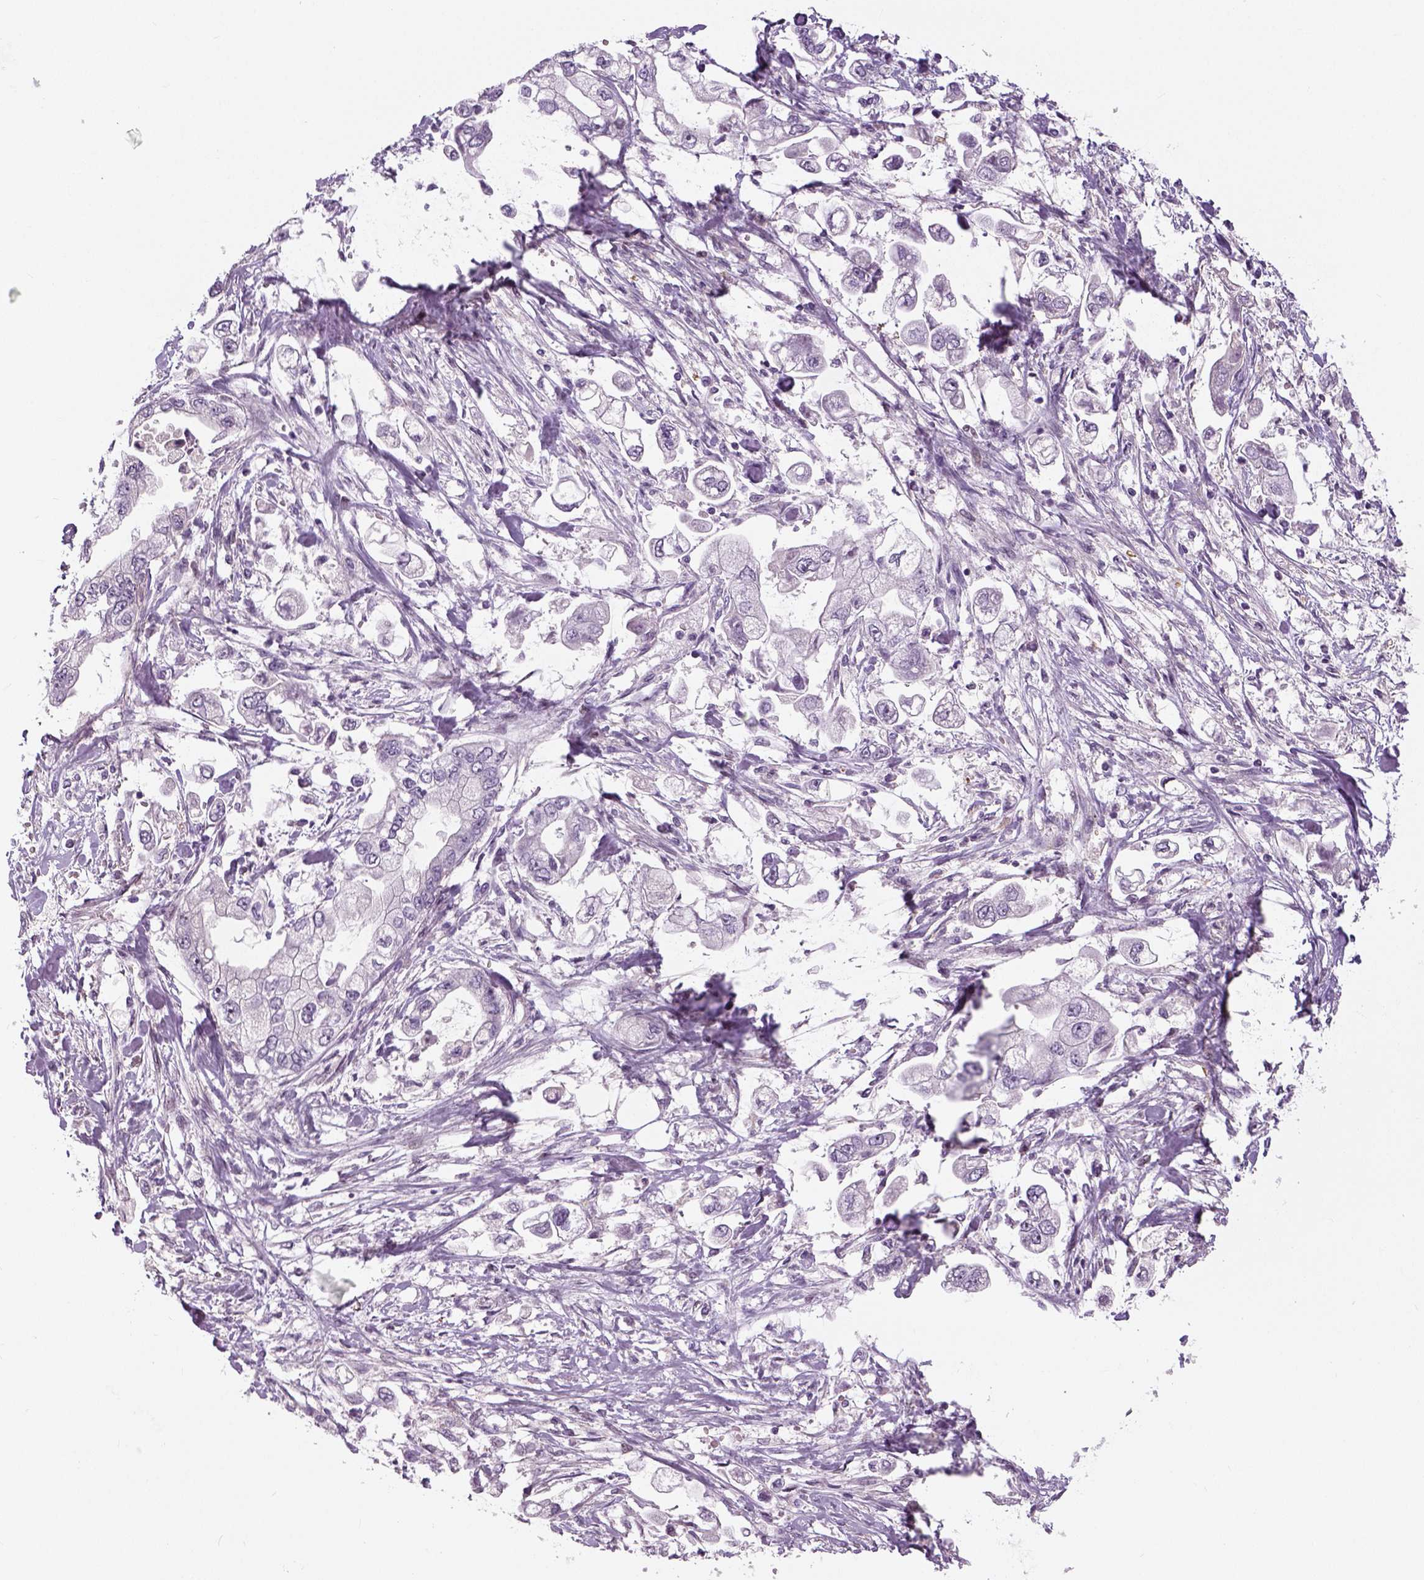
{"staining": {"intensity": "negative", "quantity": "none", "location": "none"}, "tissue": "stomach cancer", "cell_type": "Tumor cells", "image_type": "cancer", "snomed": [{"axis": "morphology", "description": "Adenocarcinoma, NOS"}, {"axis": "topography", "description": "Stomach"}], "caption": "An IHC image of stomach adenocarcinoma is shown. There is no staining in tumor cells of stomach adenocarcinoma.", "gene": "NECAB1", "patient": {"sex": "male", "age": 62}}